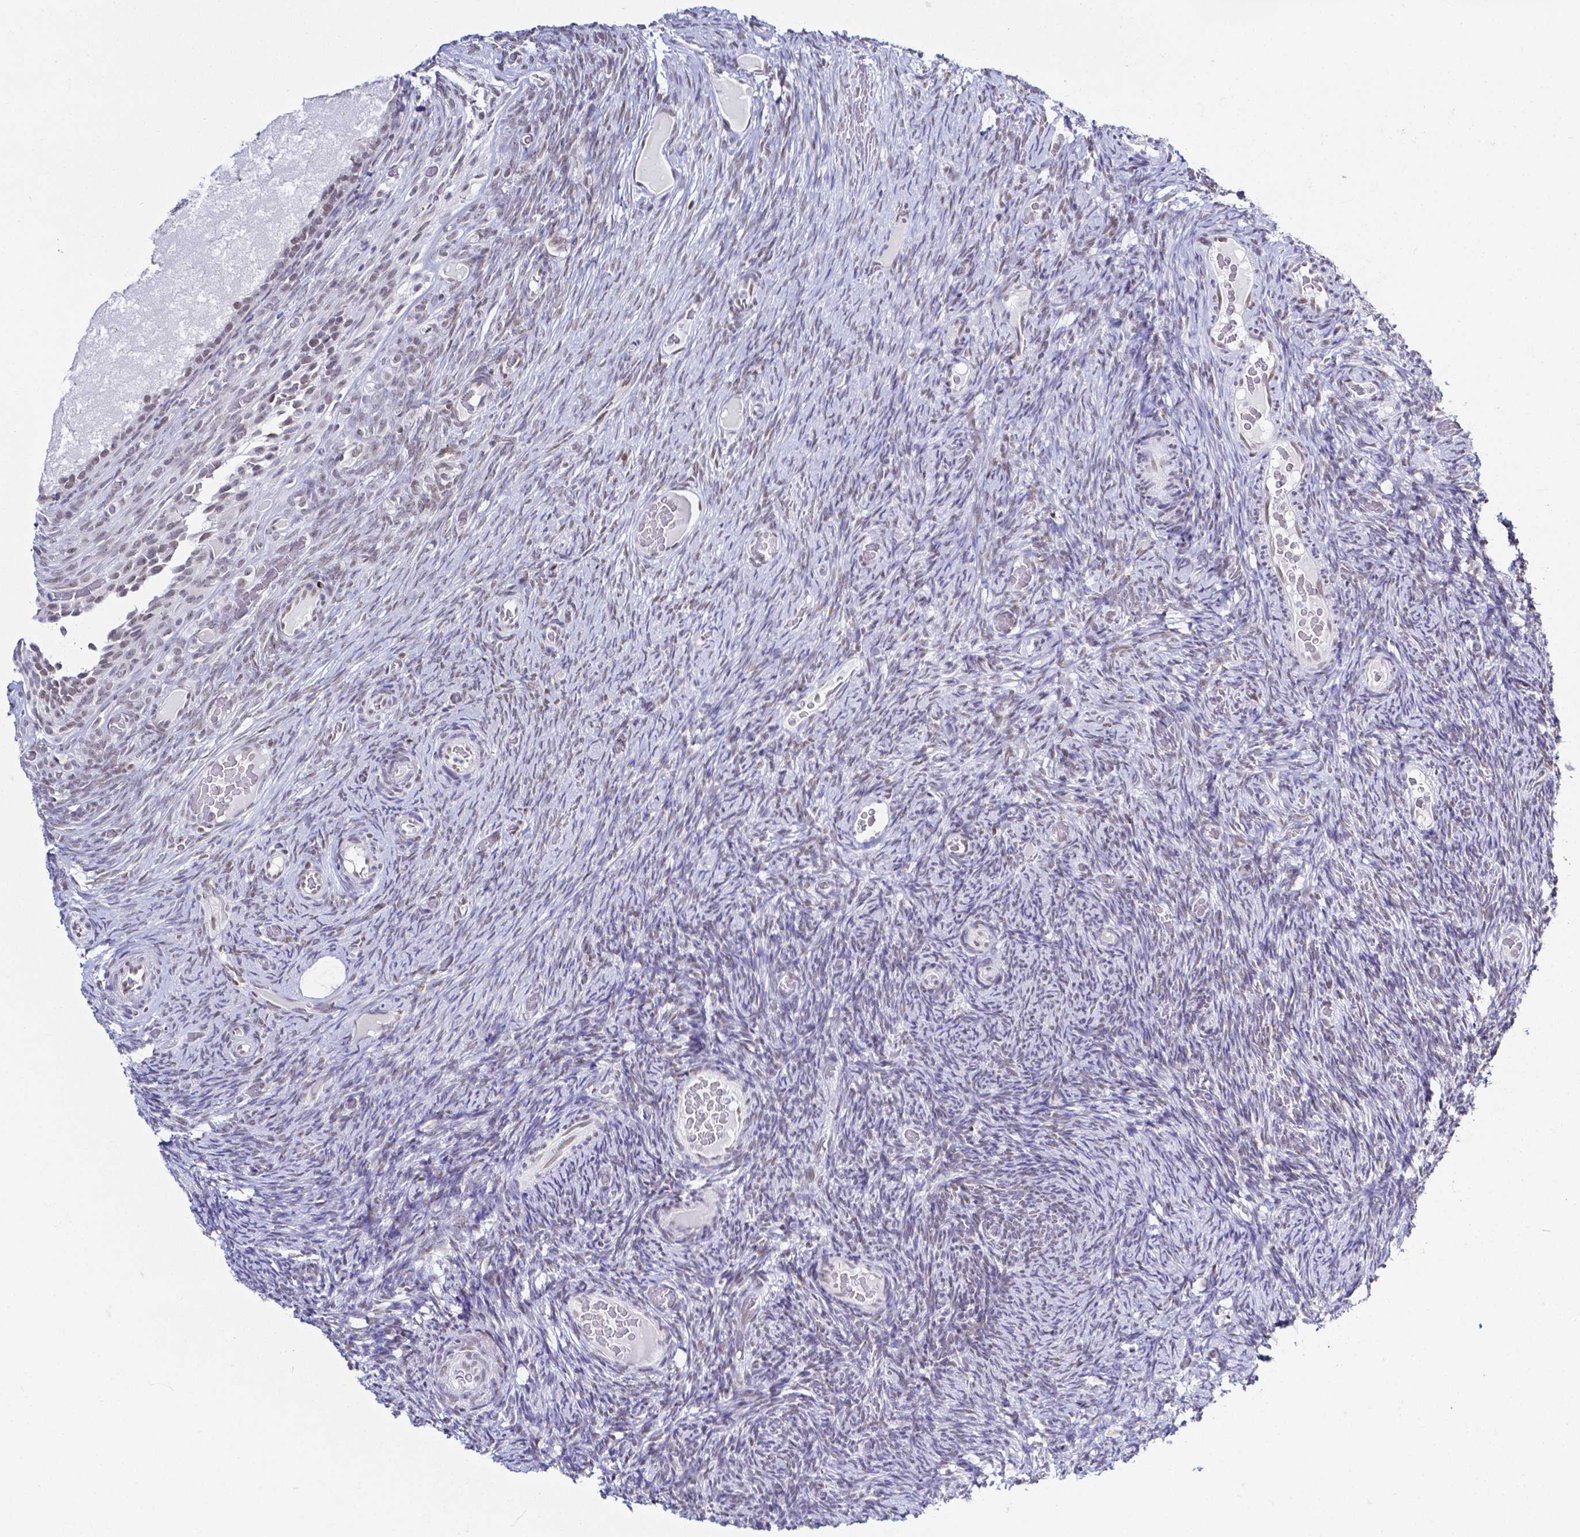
{"staining": {"intensity": "negative", "quantity": "none", "location": "none"}, "tissue": "ovary", "cell_type": "Ovarian stroma cells", "image_type": "normal", "snomed": [{"axis": "morphology", "description": "Normal tissue, NOS"}, {"axis": "topography", "description": "Ovary"}], "caption": "This micrograph is of unremarkable ovary stained with immunohistochemistry to label a protein in brown with the nuclei are counter-stained blue. There is no staining in ovarian stroma cells.", "gene": "FAM83G", "patient": {"sex": "female", "age": 34}}